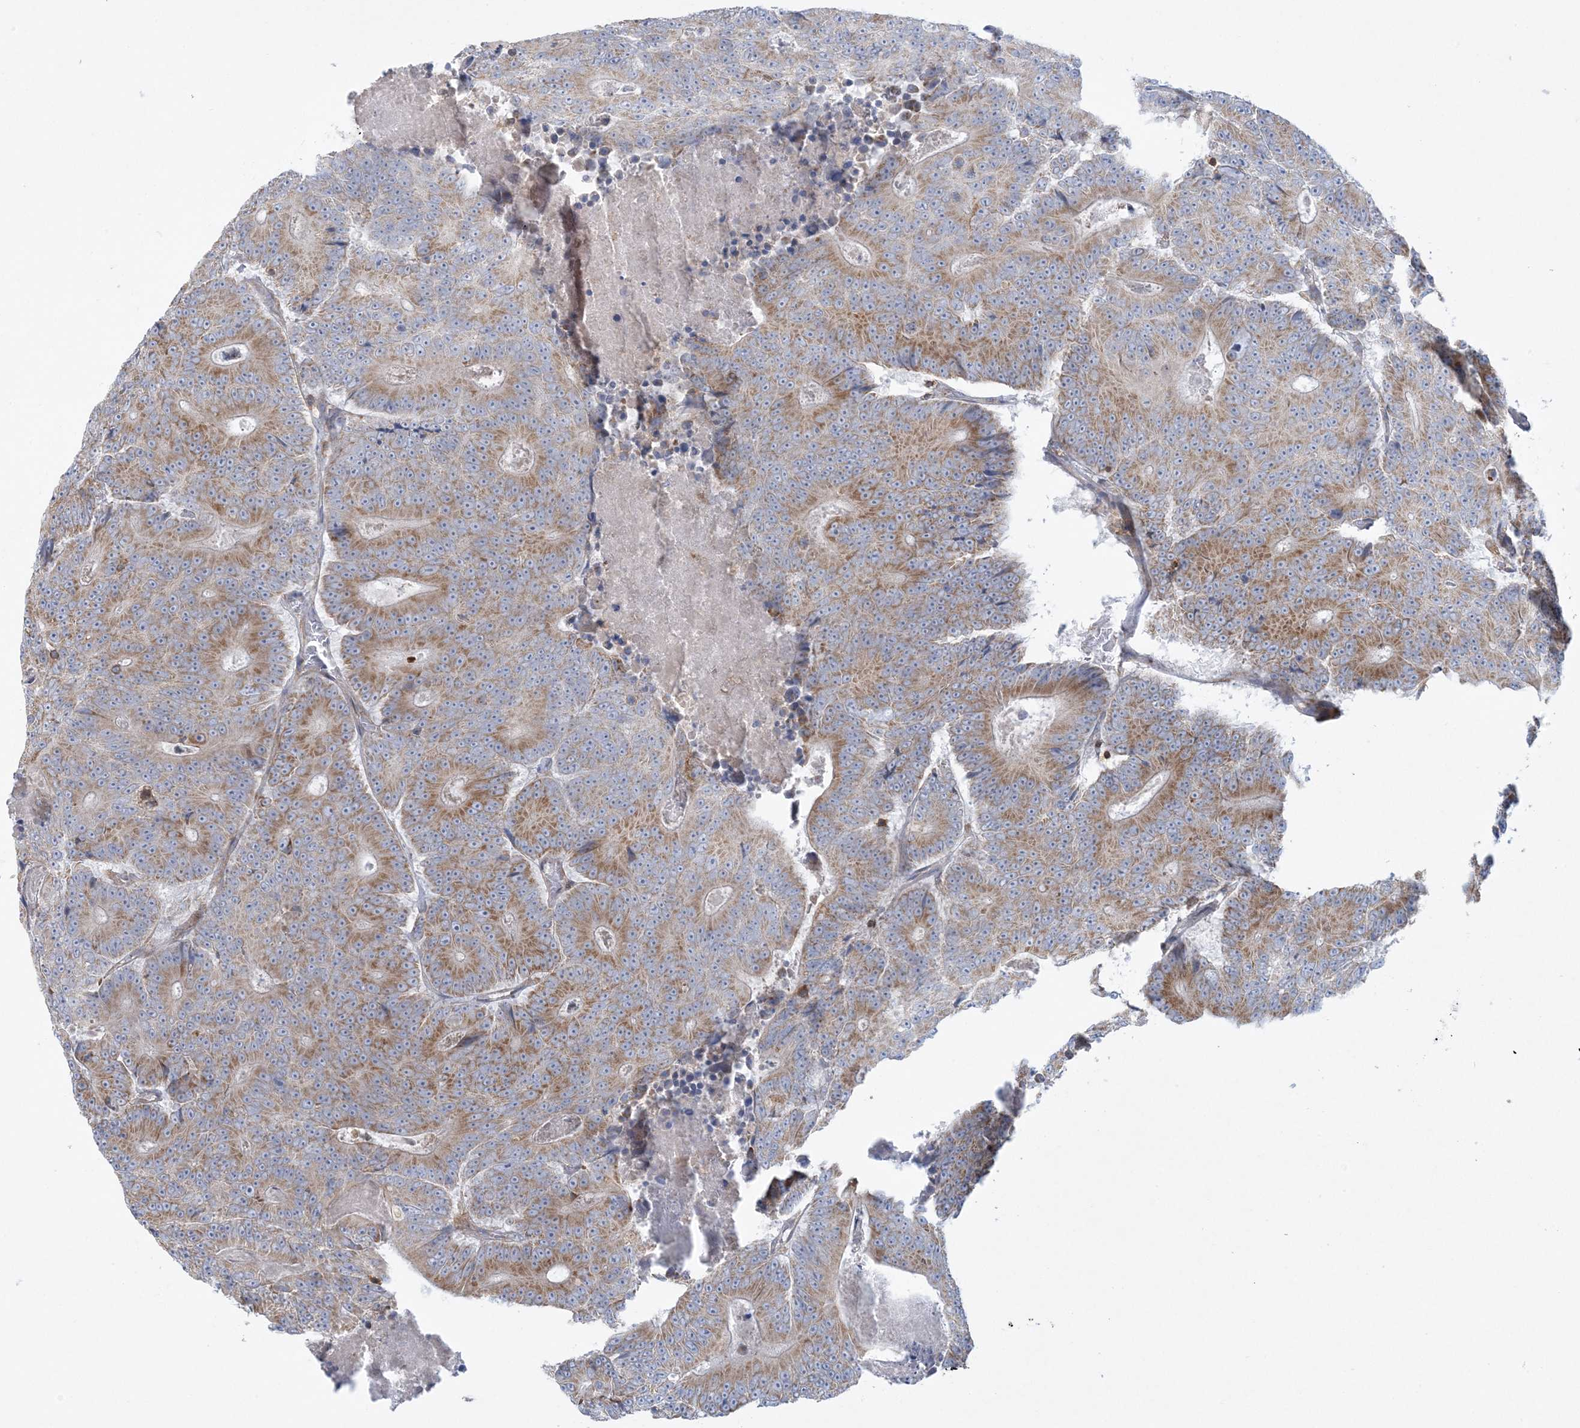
{"staining": {"intensity": "moderate", "quantity": "25%-75%", "location": "cytoplasmic/membranous"}, "tissue": "colorectal cancer", "cell_type": "Tumor cells", "image_type": "cancer", "snomed": [{"axis": "morphology", "description": "Adenocarcinoma, NOS"}, {"axis": "topography", "description": "Colon"}], "caption": "Protein analysis of colorectal cancer tissue exhibits moderate cytoplasmic/membranous expression in approximately 25%-75% of tumor cells.", "gene": "ARHGAP30", "patient": {"sex": "male", "age": 83}}